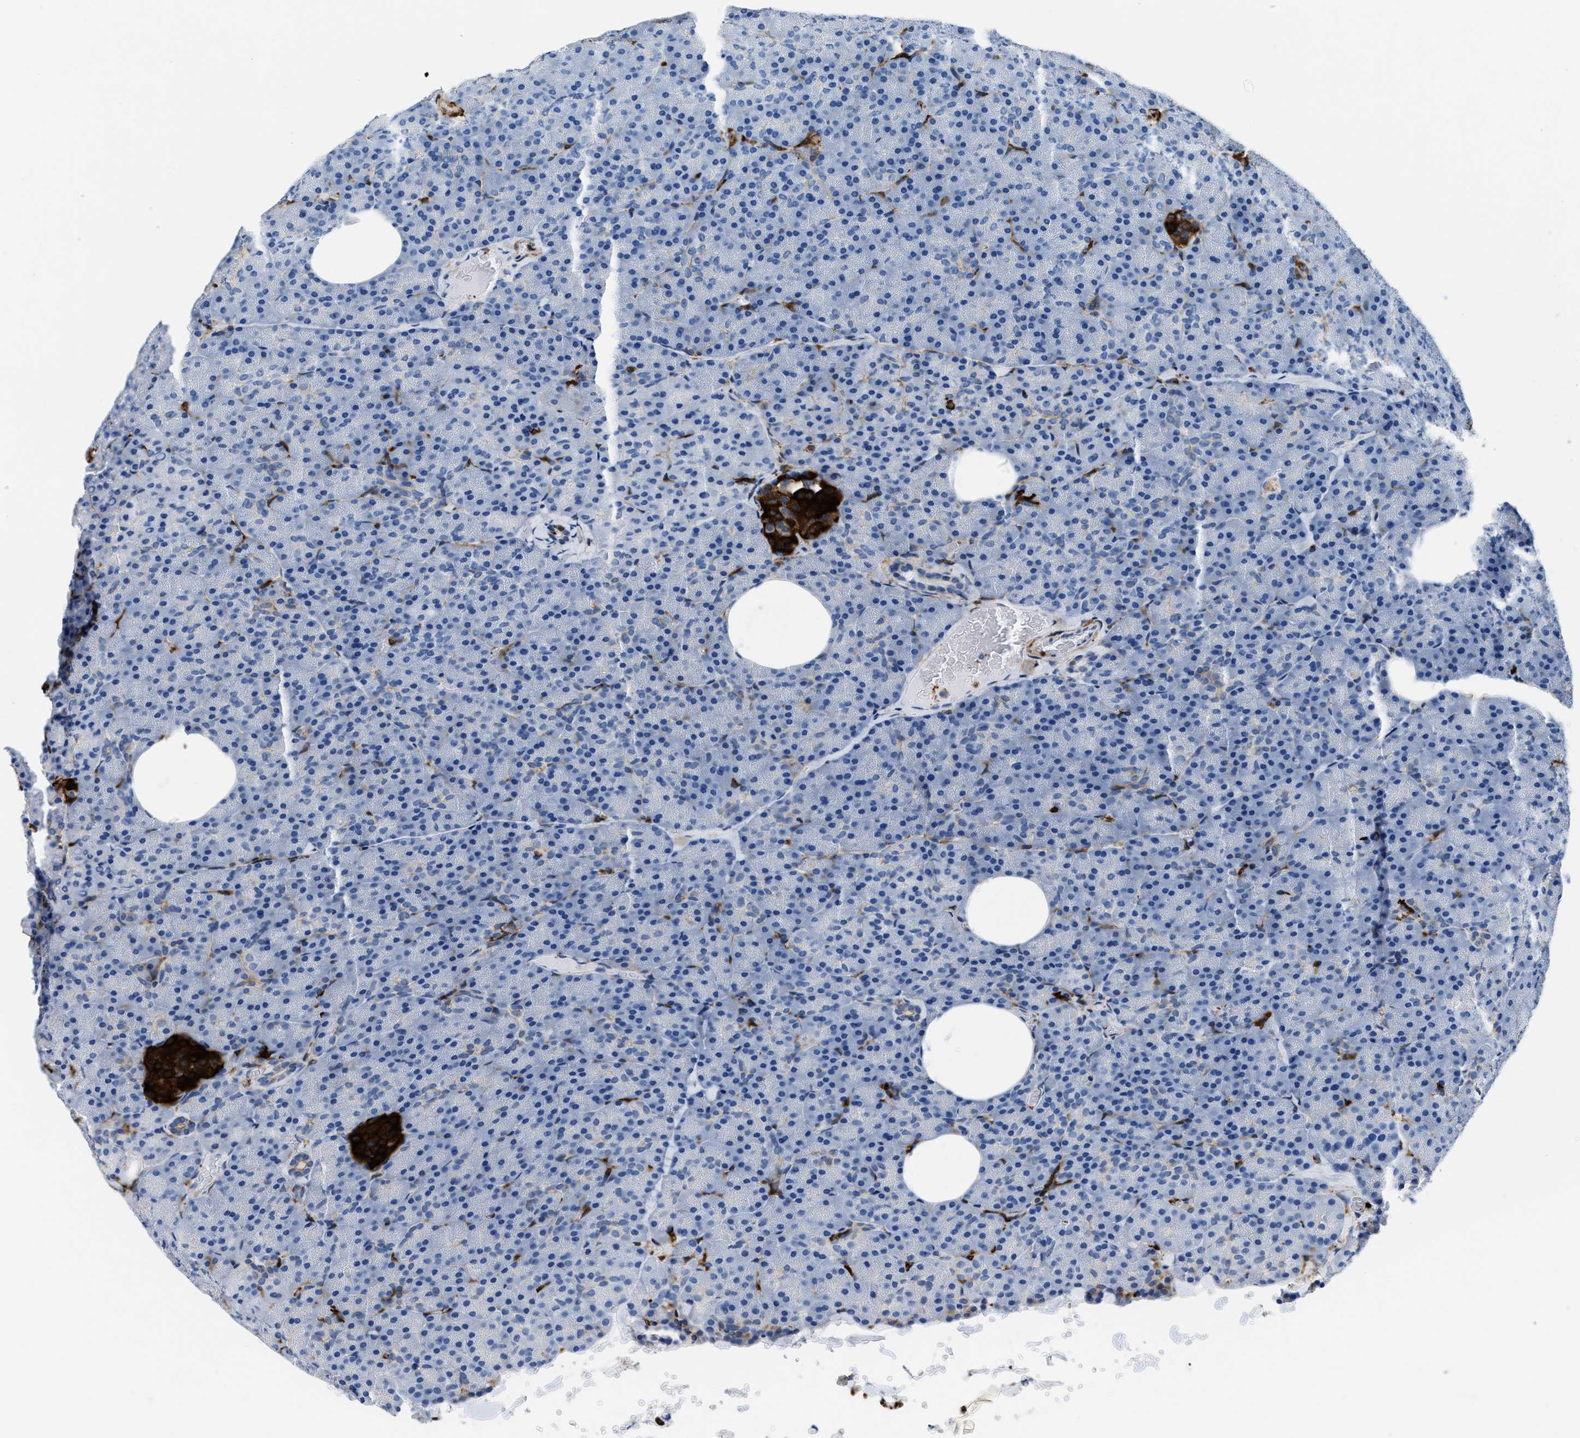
{"staining": {"intensity": "moderate", "quantity": "<25%", "location": "cytoplasmic/membranous"}, "tissue": "pancreas", "cell_type": "Exocrine glandular cells", "image_type": "normal", "snomed": [{"axis": "morphology", "description": "Normal tissue, NOS"}, {"axis": "topography", "description": "Pancreas"}], "caption": "Moderate cytoplasmic/membranous protein expression is appreciated in about <25% of exocrine glandular cells in pancreas.", "gene": "GSN", "patient": {"sex": "female", "age": 35}}